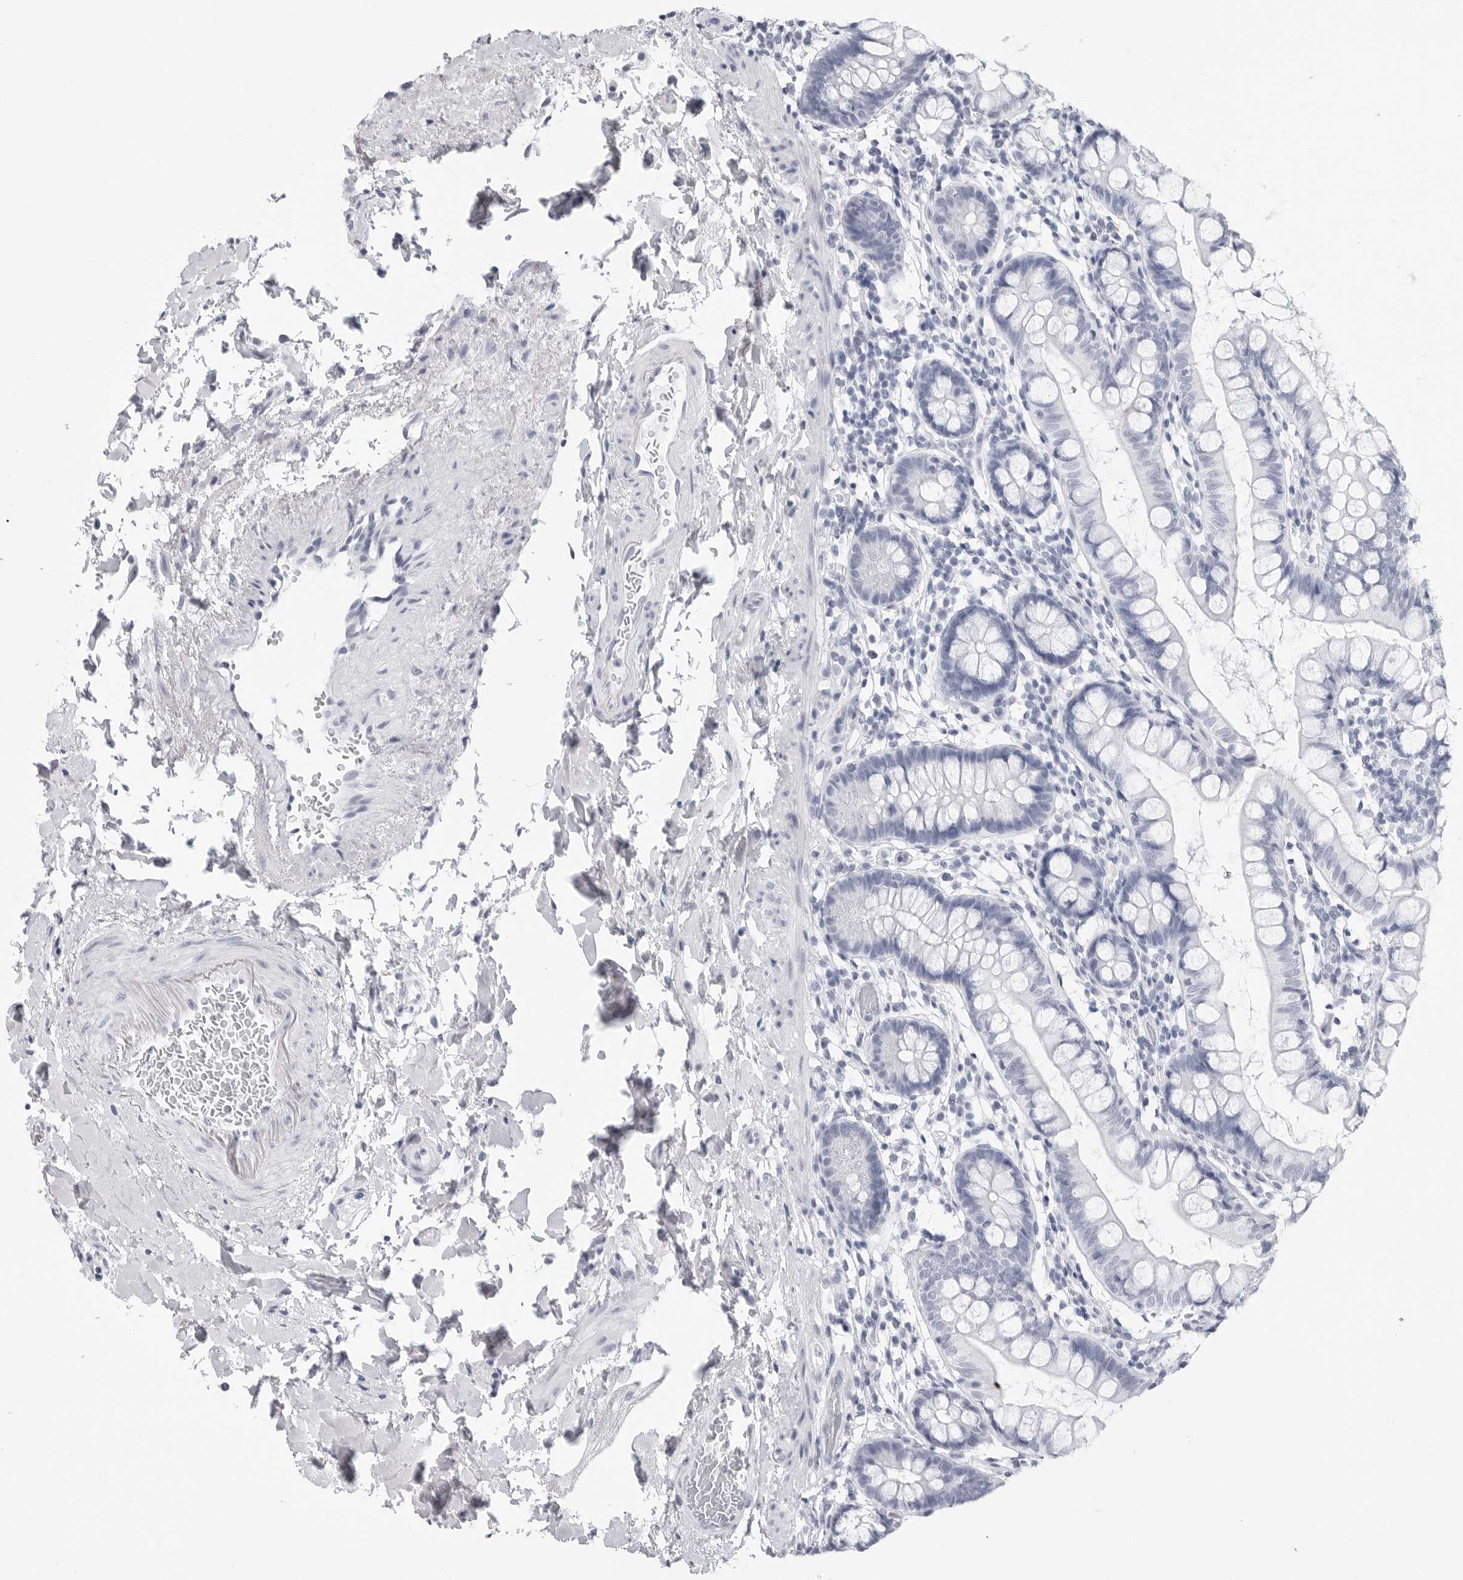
{"staining": {"intensity": "negative", "quantity": "none", "location": "none"}, "tissue": "small intestine", "cell_type": "Glandular cells", "image_type": "normal", "snomed": [{"axis": "morphology", "description": "Normal tissue, NOS"}, {"axis": "topography", "description": "Small intestine"}], "caption": "DAB (3,3'-diaminobenzidine) immunohistochemical staining of unremarkable small intestine shows no significant positivity in glandular cells.", "gene": "CSH1", "patient": {"sex": "female", "age": 84}}